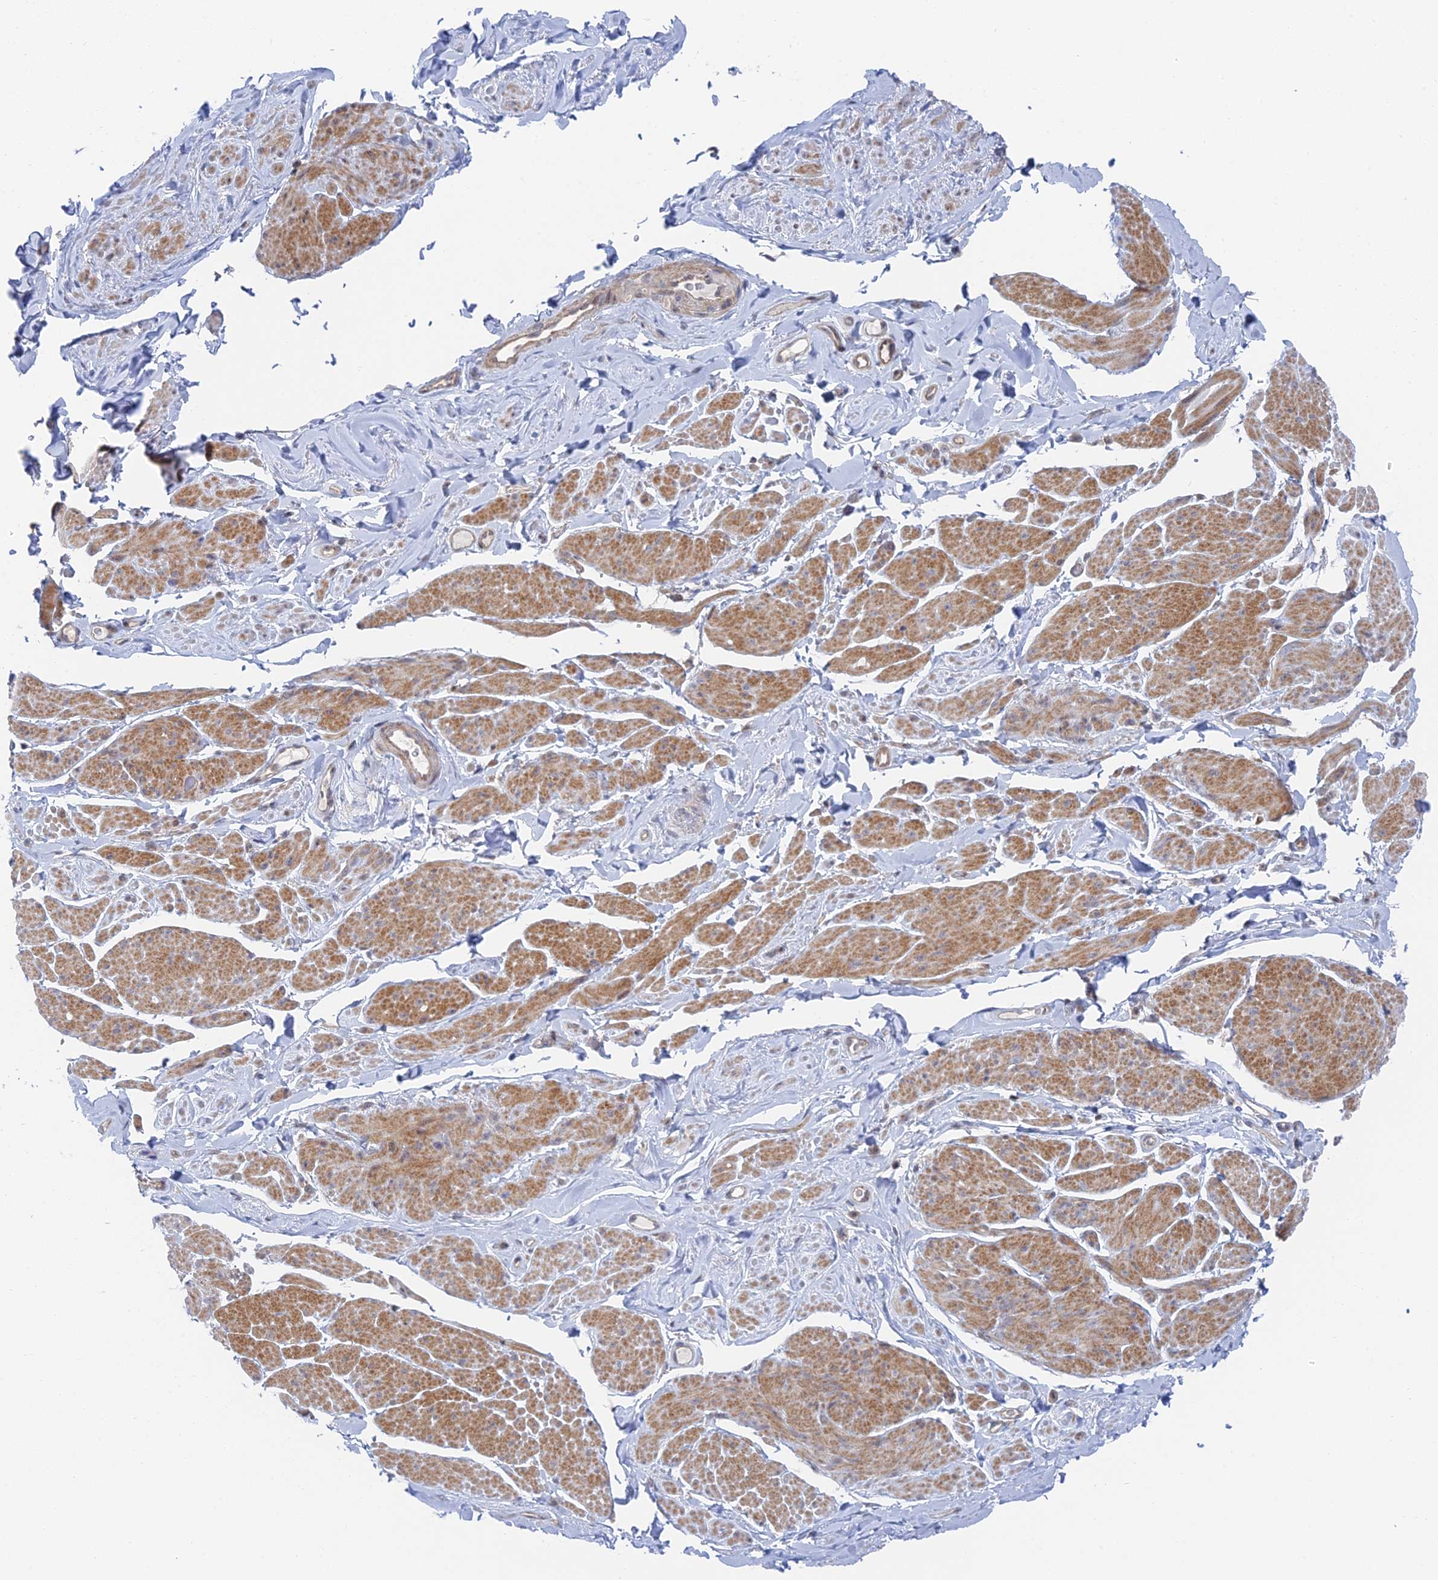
{"staining": {"intensity": "moderate", "quantity": "25%-75%", "location": "cytoplasmic/membranous"}, "tissue": "smooth muscle", "cell_type": "Smooth muscle cells", "image_type": "normal", "snomed": [{"axis": "morphology", "description": "Normal tissue, NOS"}, {"axis": "topography", "description": "Smooth muscle"}, {"axis": "topography", "description": "Peripheral nerve tissue"}], "caption": "The photomicrograph reveals immunohistochemical staining of benign smooth muscle. There is moderate cytoplasmic/membranous positivity is appreciated in about 25%-75% of smooth muscle cells.", "gene": "CFAP92", "patient": {"sex": "male", "age": 69}}